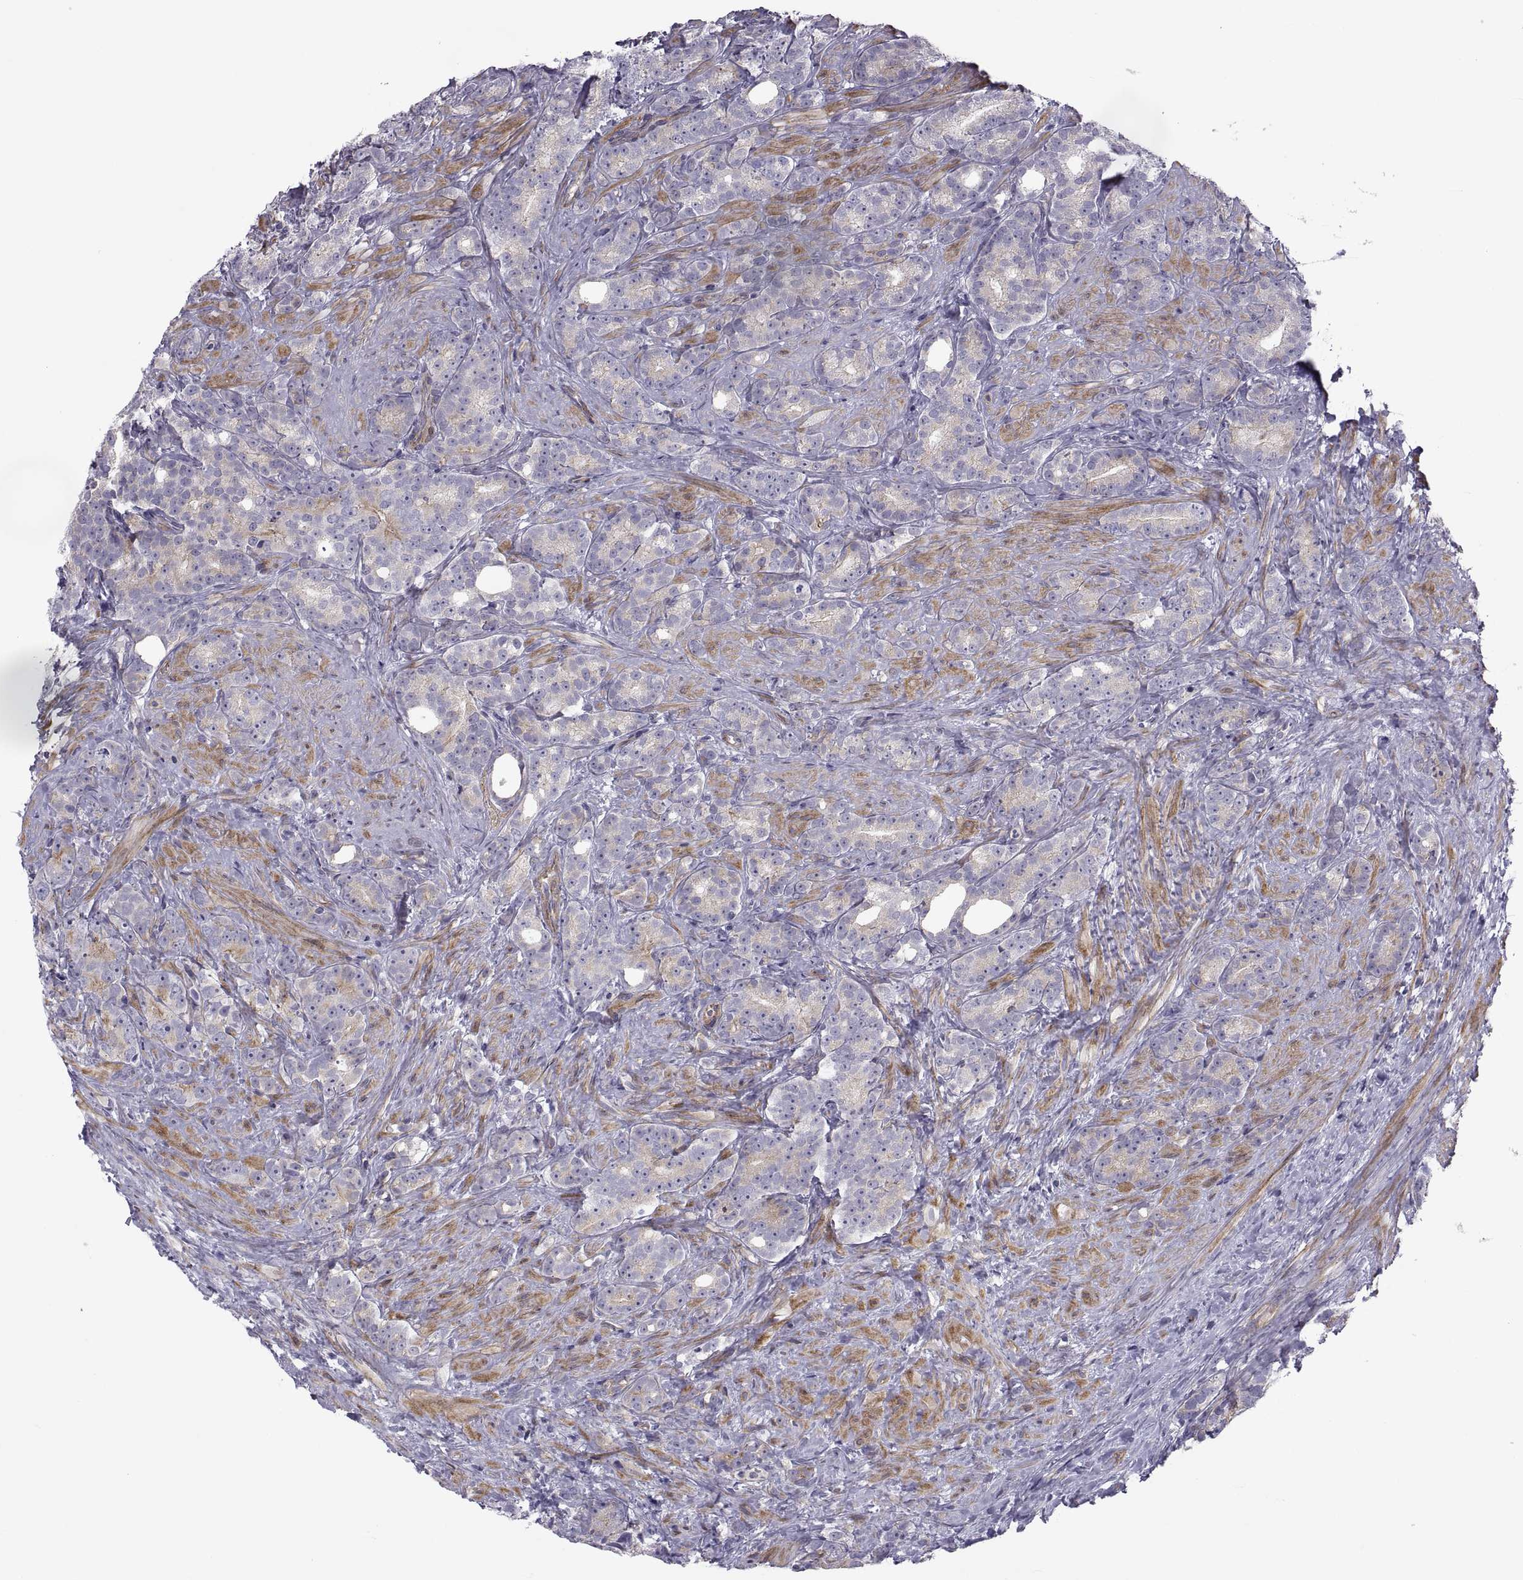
{"staining": {"intensity": "weak", "quantity": "25%-75%", "location": "cytoplasmic/membranous"}, "tissue": "prostate cancer", "cell_type": "Tumor cells", "image_type": "cancer", "snomed": [{"axis": "morphology", "description": "Adenocarcinoma, High grade"}, {"axis": "topography", "description": "Prostate"}], "caption": "A high-resolution image shows immunohistochemistry staining of prostate cancer (high-grade adenocarcinoma), which exhibits weak cytoplasmic/membranous positivity in approximately 25%-75% of tumor cells.", "gene": "TMEM158", "patient": {"sex": "male", "age": 90}}